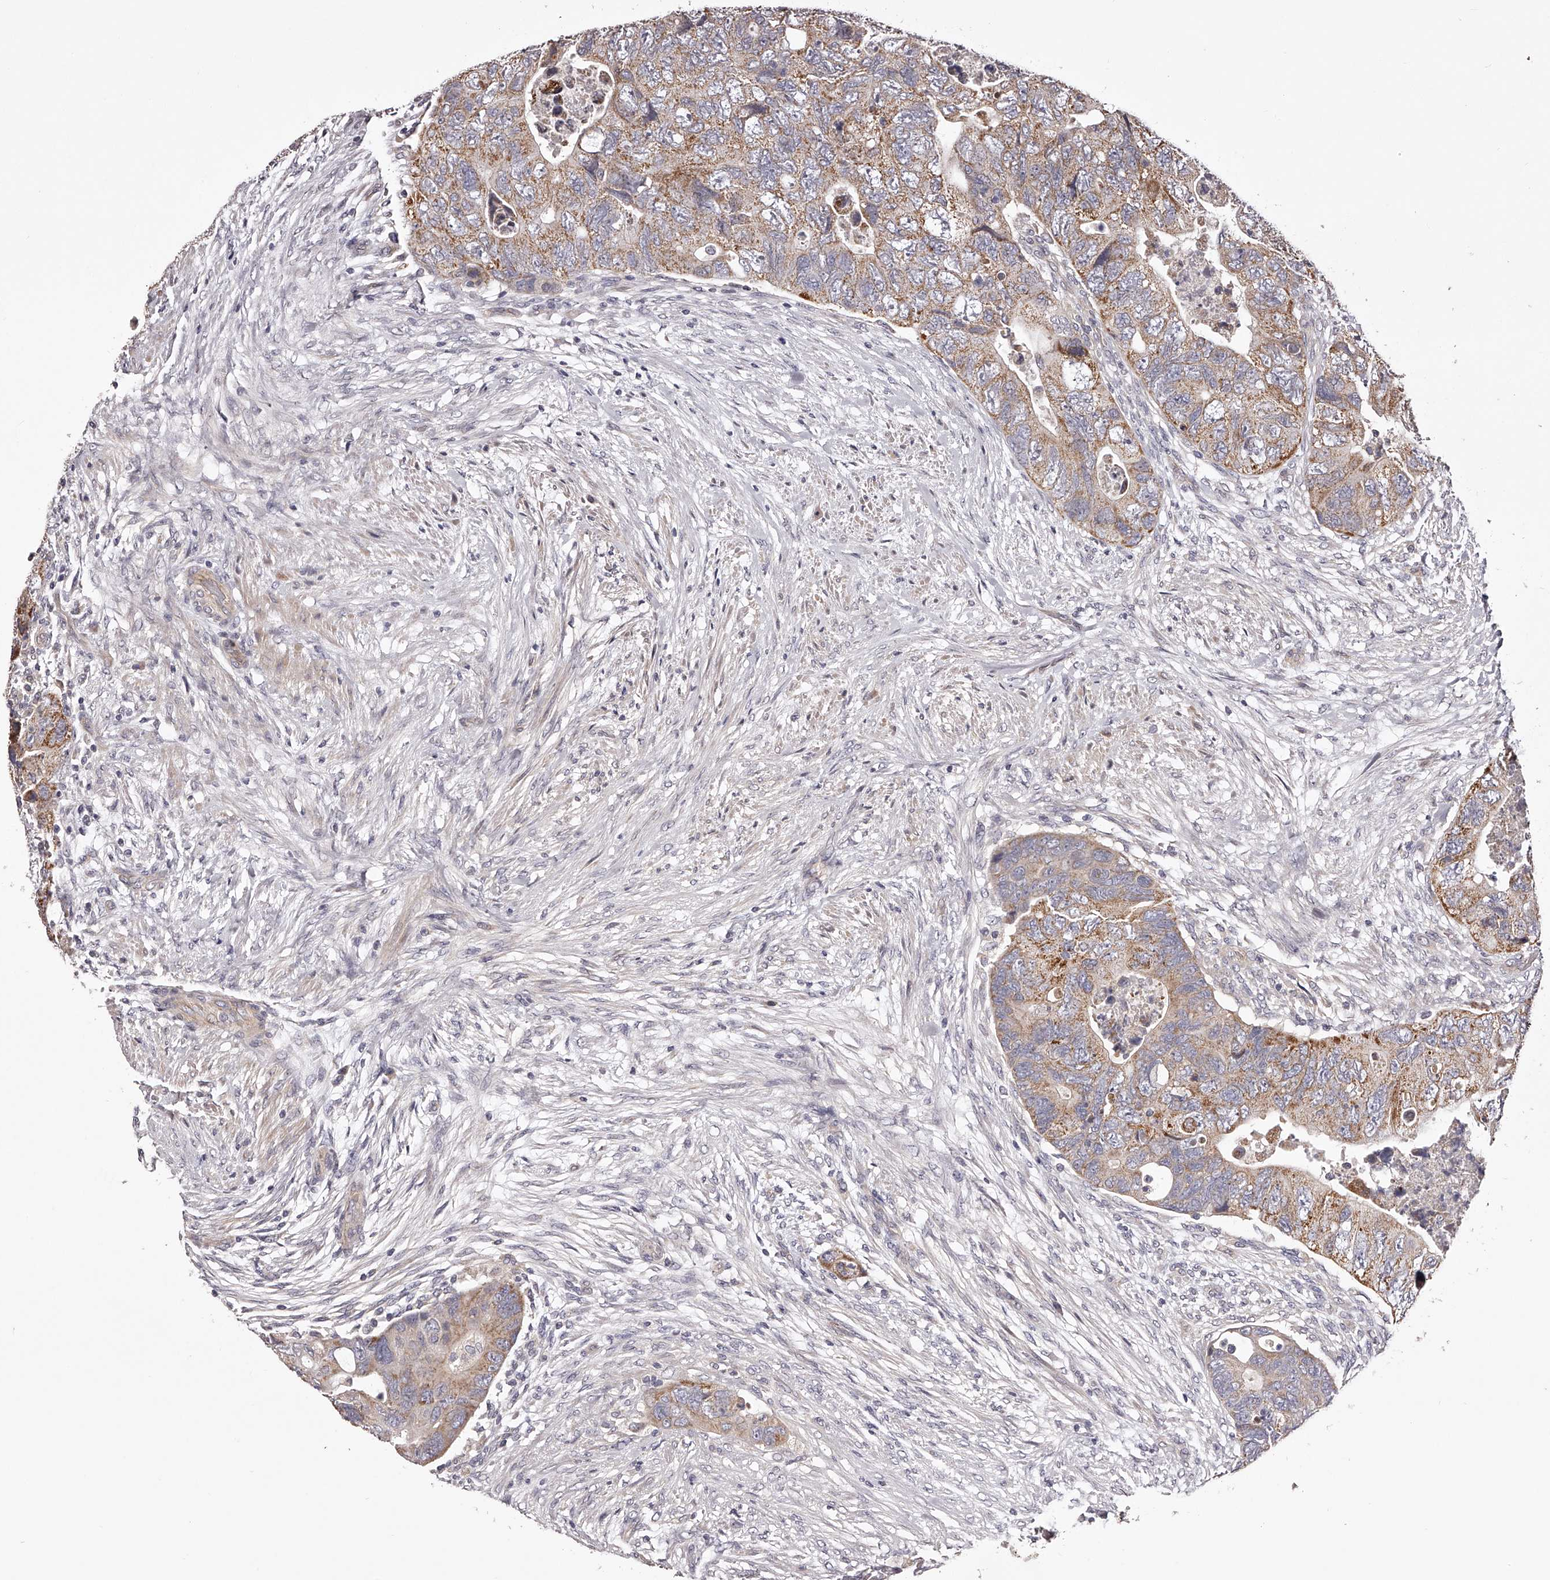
{"staining": {"intensity": "moderate", "quantity": ">75%", "location": "cytoplasmic/membranous"}, "tissue": "colorectal cancer", "cell_type": "Tumor cells", "image_type": "cancer", "snomed": [{"axis": "morphology", "description": "Adenocarcinoma, NOS"}, {"axis": "topography", "description": "Rectum"}], "caption": "Immunohistochemistry of human adenocarcinoma (colorectal) demonstrates medium levels of moderate cytoplasmic/membranous expression in about >75% of tumor cells.", "gene": "ODF2L", "patient": {"sex": "male", "age": 63}}